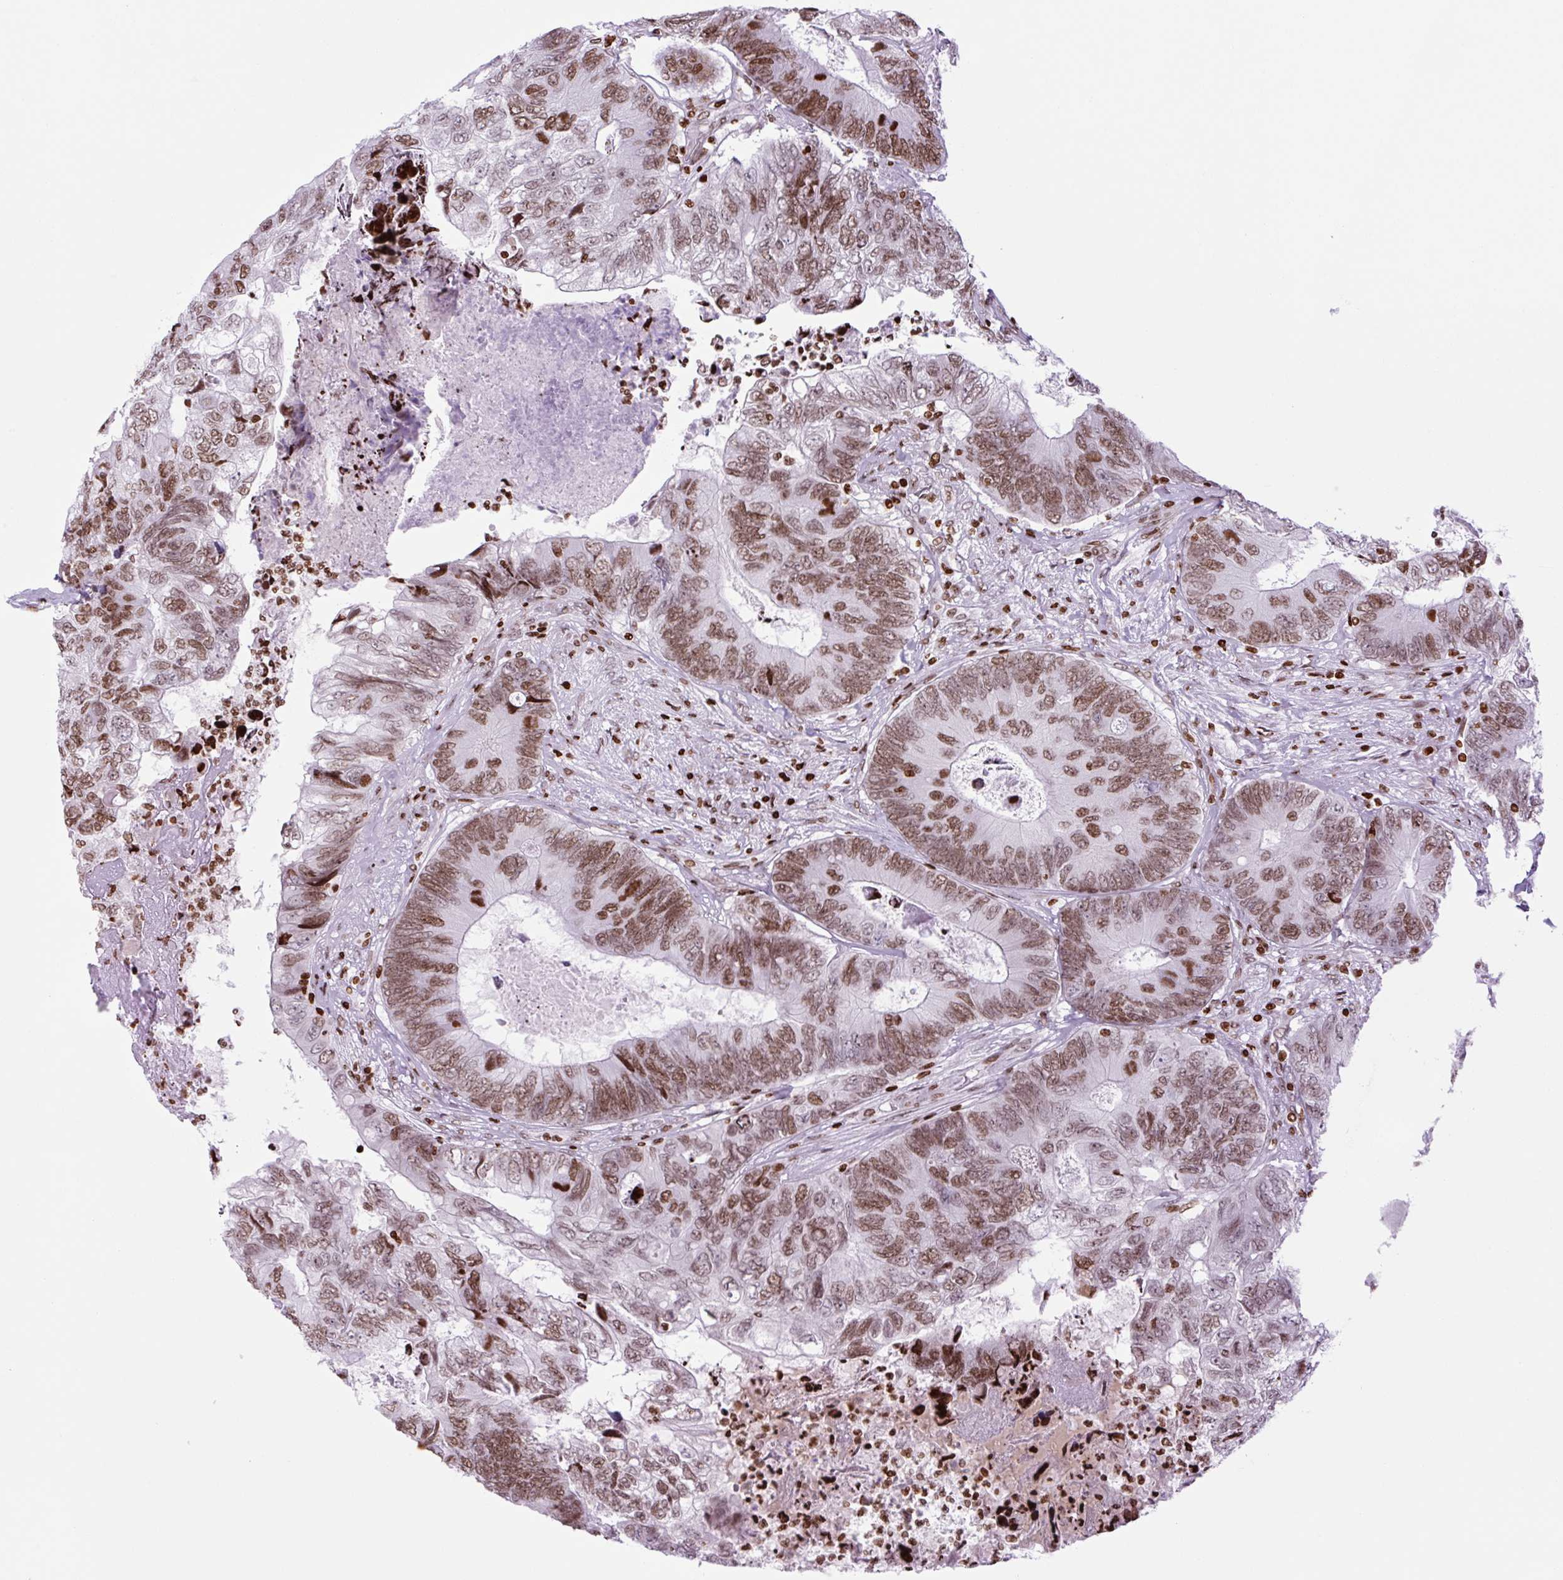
{"staining": {"intensity": "moderate", "quantity": ">75%", "location": "nuclear"}, "tissue": "colorectal cancer", "cell_type": "Tumor cells", "image_type": "cancer", "snomed": [{"axis": "morphology", "description": "Adenocarcinoma, NOS"}, {"axis": "topography", "description": "Colon"}], "caption": "Immunohistochemistry micrograph of colorectal cancer stained for a protein (brown), which exhibits medium levels of moderate nuclear expression in approximately >75% of tumor cells.", "gene": "H1-3", "patient": {"sex": "female", "age": 67}}